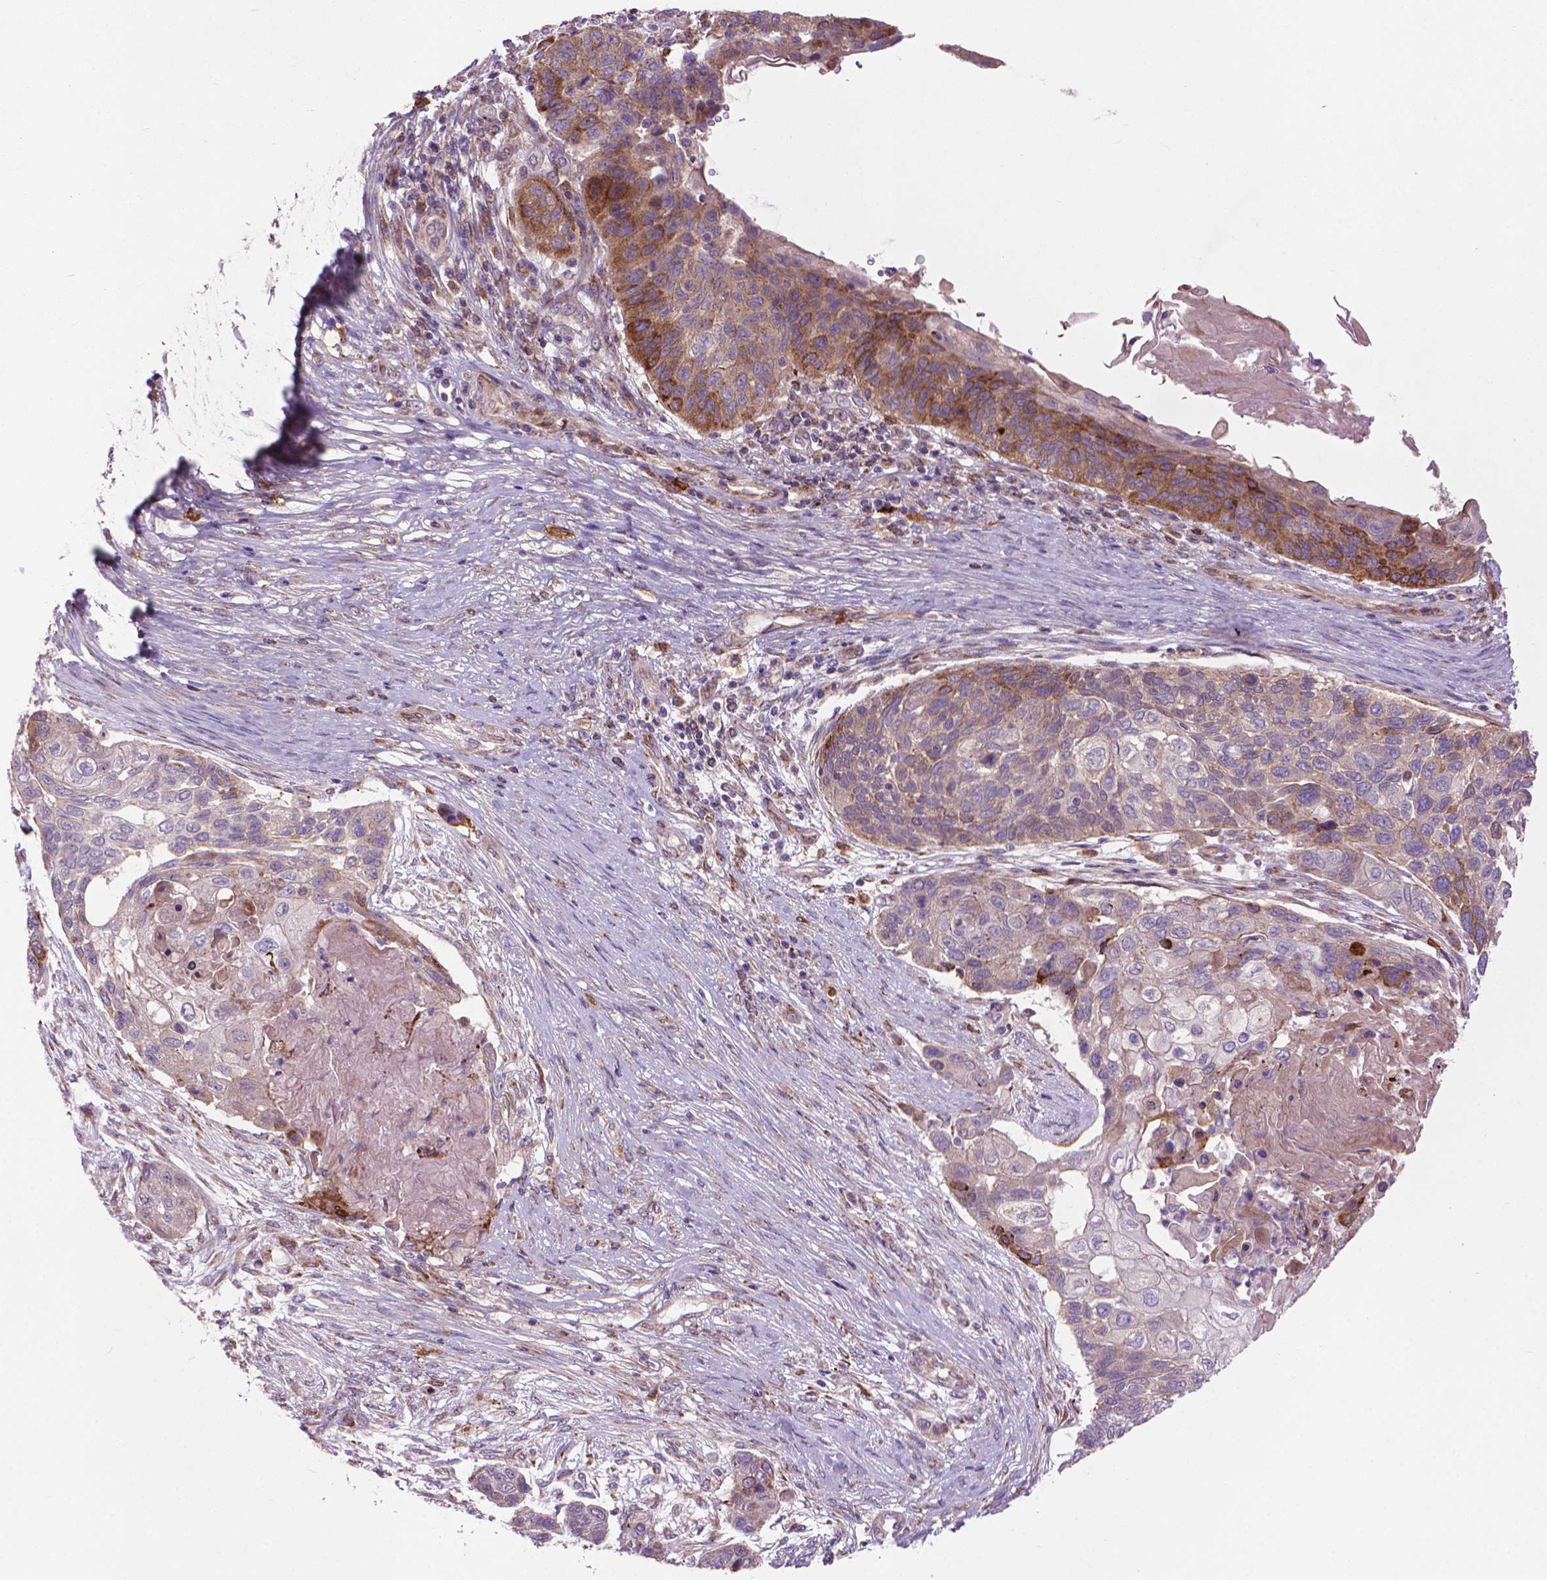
{"staining": {"intensity": "moderate", "quantity": "<25%", "location": "cytoplasmic/membranous"}, "tissue": "lung cancer", "cell_type": "Tumor cells", "image_type": "cancer", "snomed": [{"axis": "morphology", "description": "Squamous cell carcinoma, NOS"}, {"axis": "topography", "description": "Lung"}], "caption": "Lung cancer (squamous cell carcinoma) stained with a protein marker displays moderate staining in tumor cells.", "gene": "MYH14", "patient": {"sex": "male", "age": 69}}